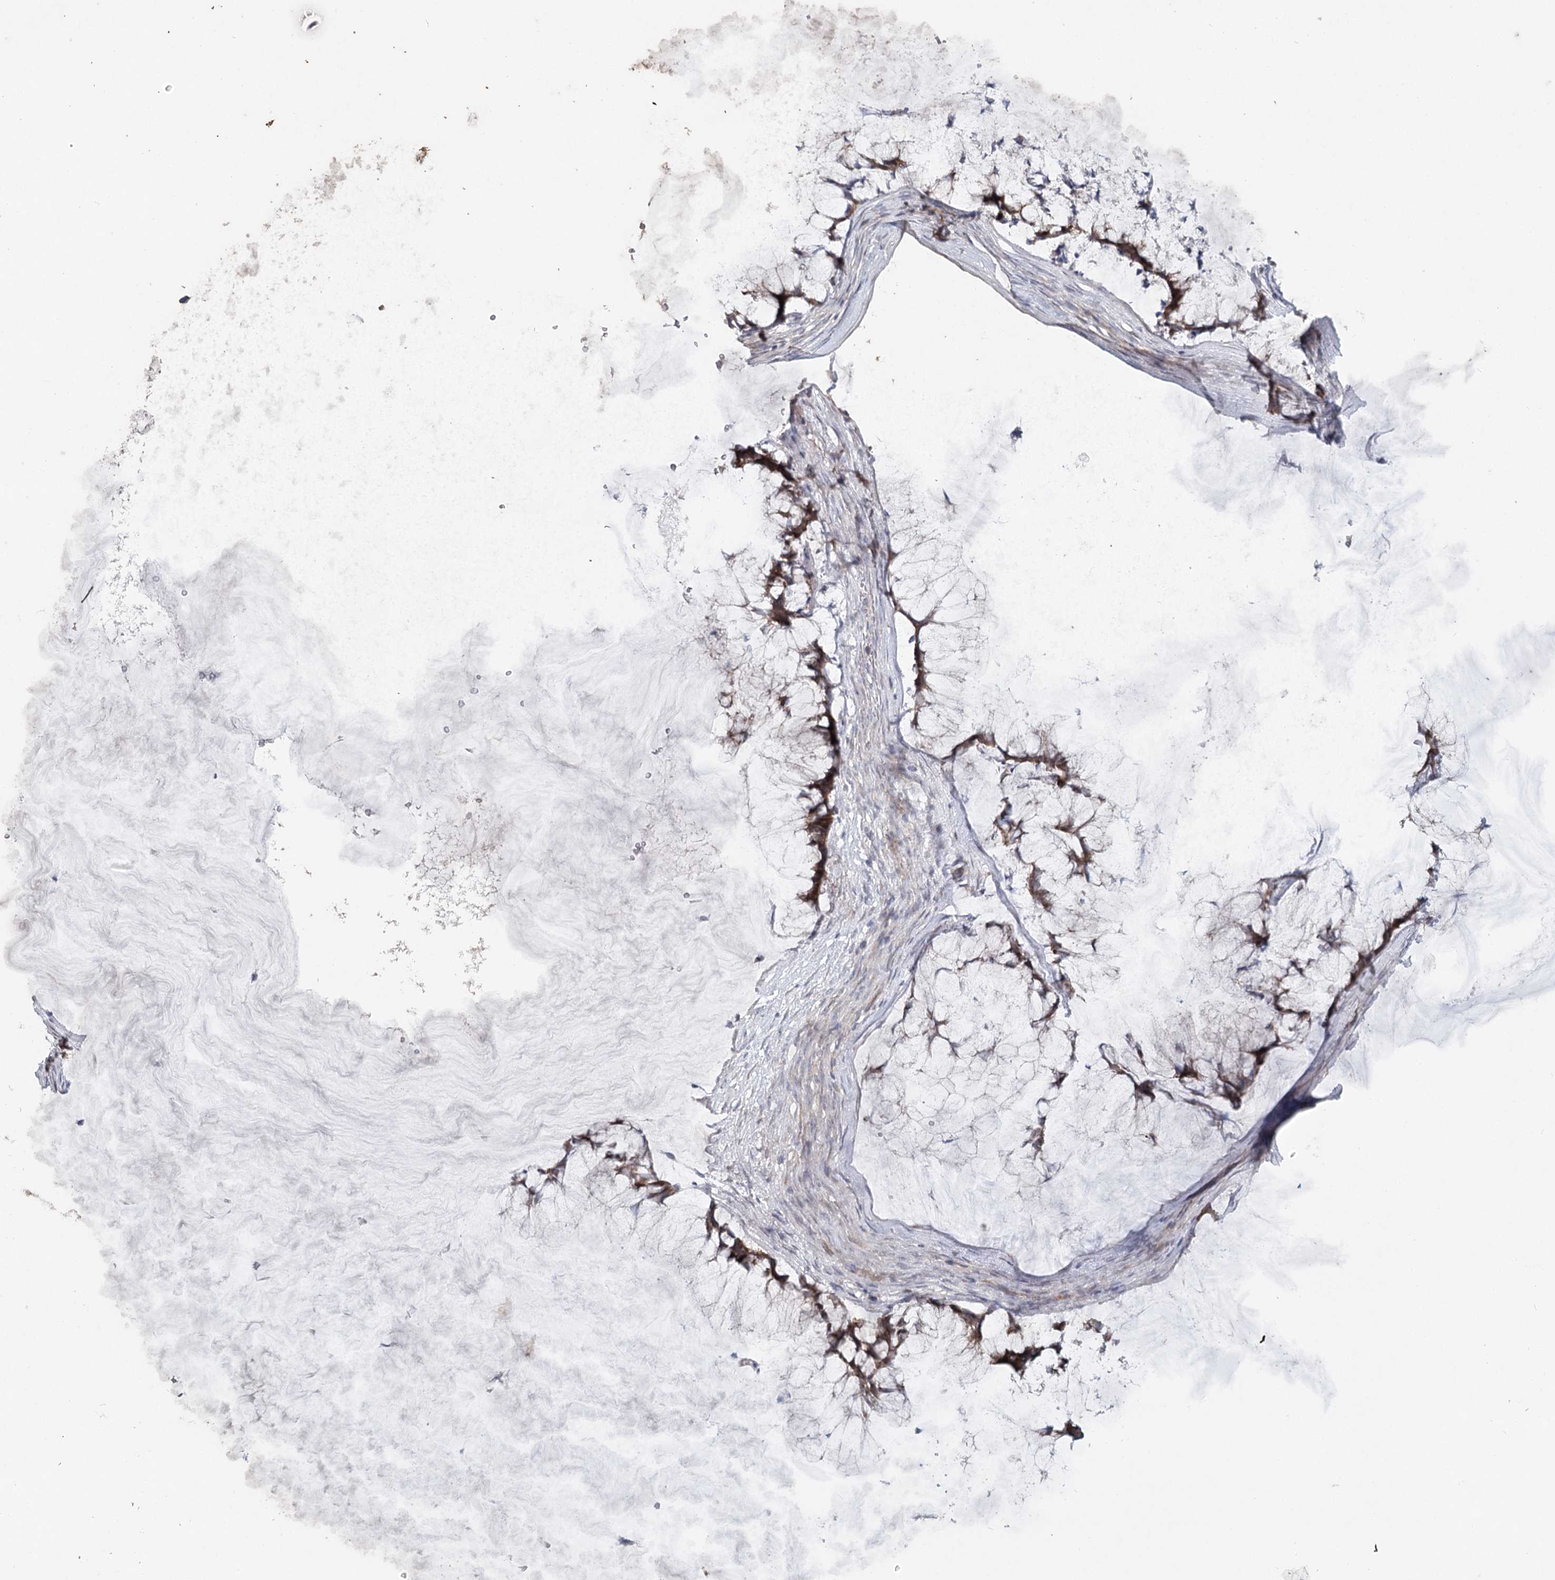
{"staining": {"intensity": "moderate", "quantity": ">75%", "location": "cytoplasmic/membranous"}, "tissue": "ovarian cancer", "cell_type": "Tumor cells", "image_type": "cancer", "snomed": [{"axis": "morphology", "description": "Cystadenocarcinoma, mucinous, NOS"}, {"axis": "topography", "description": "Ovary"}], "caption": "The image exhibits staining of ovarian cancer (mucinous cystadenocarcinoma), revealing moderate cytoplasmic/membranous protein positivity (brown color) within tumor cells. (DAB IHC, brown staining for protein, blue staining for nuclei).", "gene": "MAP3K13", "patient": {"sex": "female", "age": 42}}